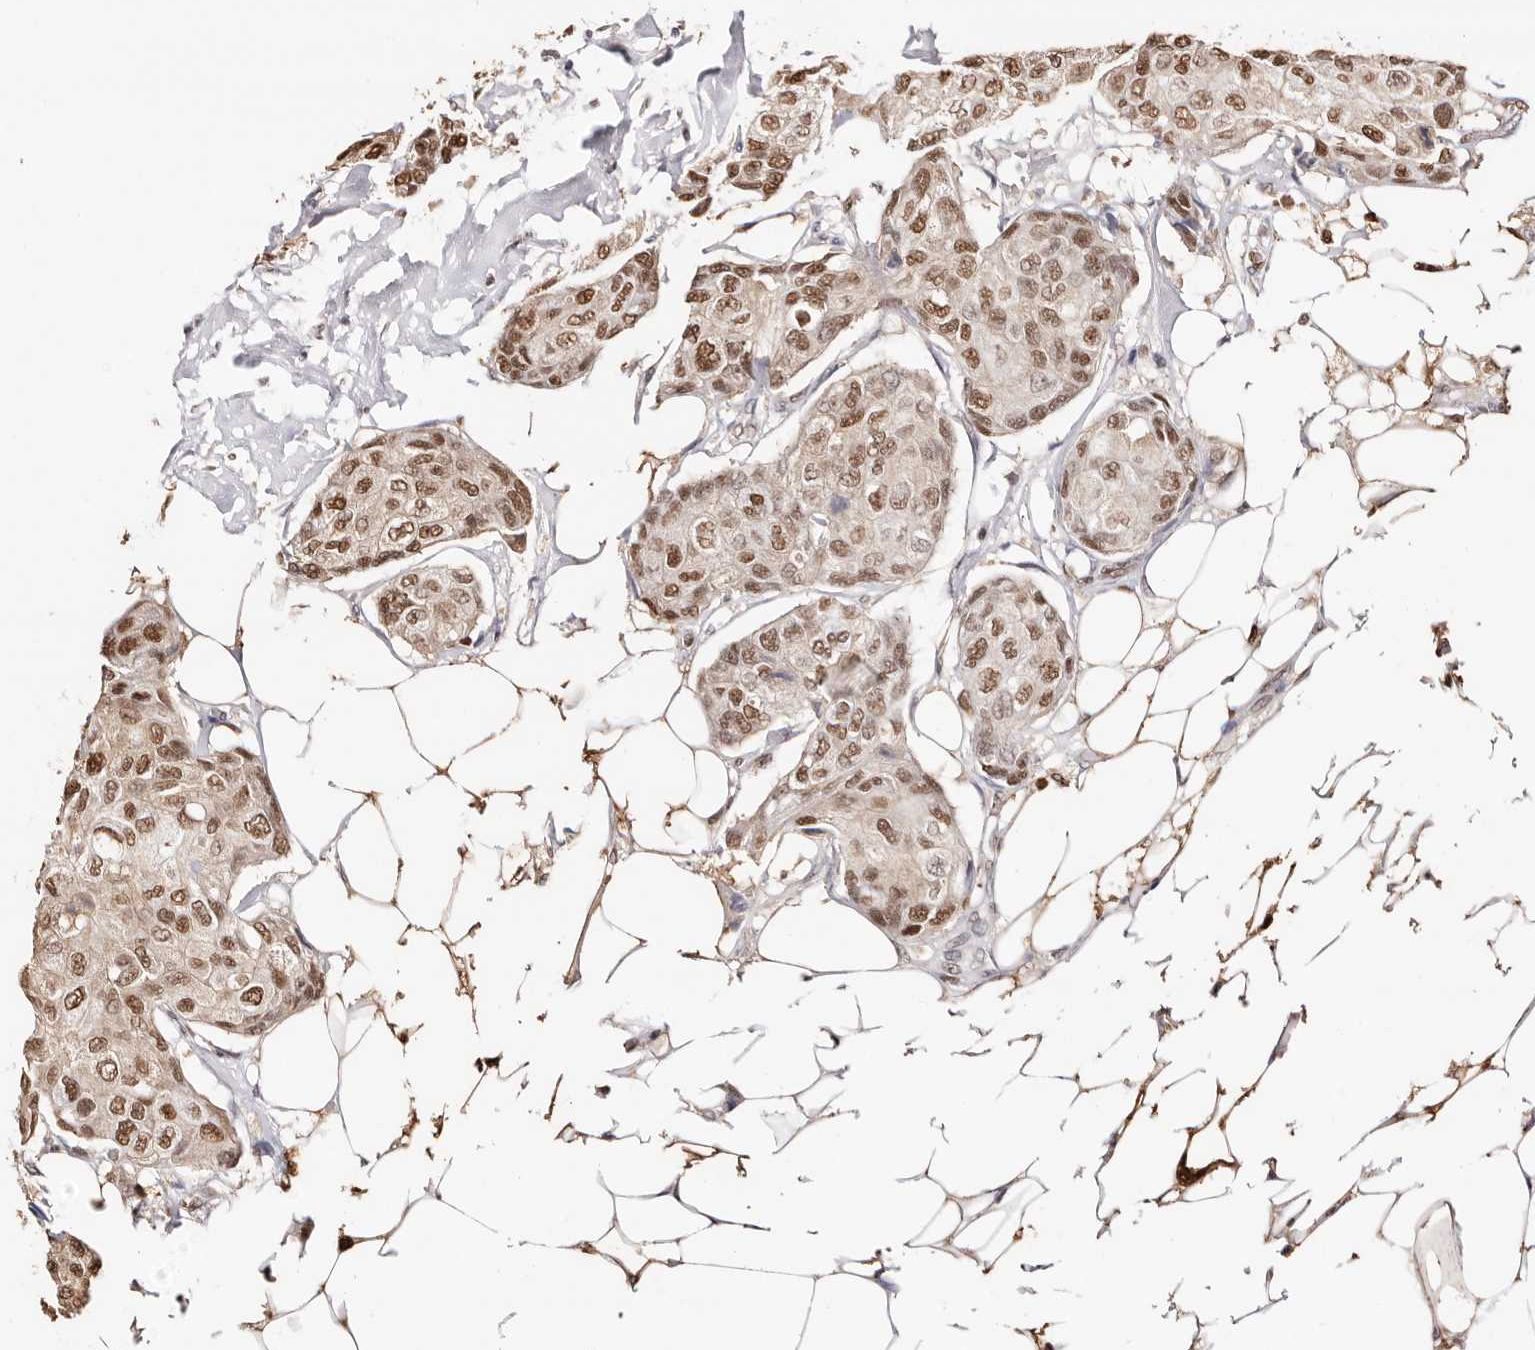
{"staining": {"intensity": "moderate", "quantity": ">75%", "location": "nuclear"}, "tissue": "breast cancer", "cell_type": "Tumor cells", "image_type": "cancer", "snomed": [{"axis": "morphology", "description": "Duct carcinoma"}, {"axis": "topography", "description": "Breast"}], "caption": "Breast cancer (intraductal carcinoma) stained with a brown dye exhibits moderate nuclear positive positivity in approximately >75% of tumor cells.", "gene": "TKT", "patient": {"sex": "female", "age": 80}}